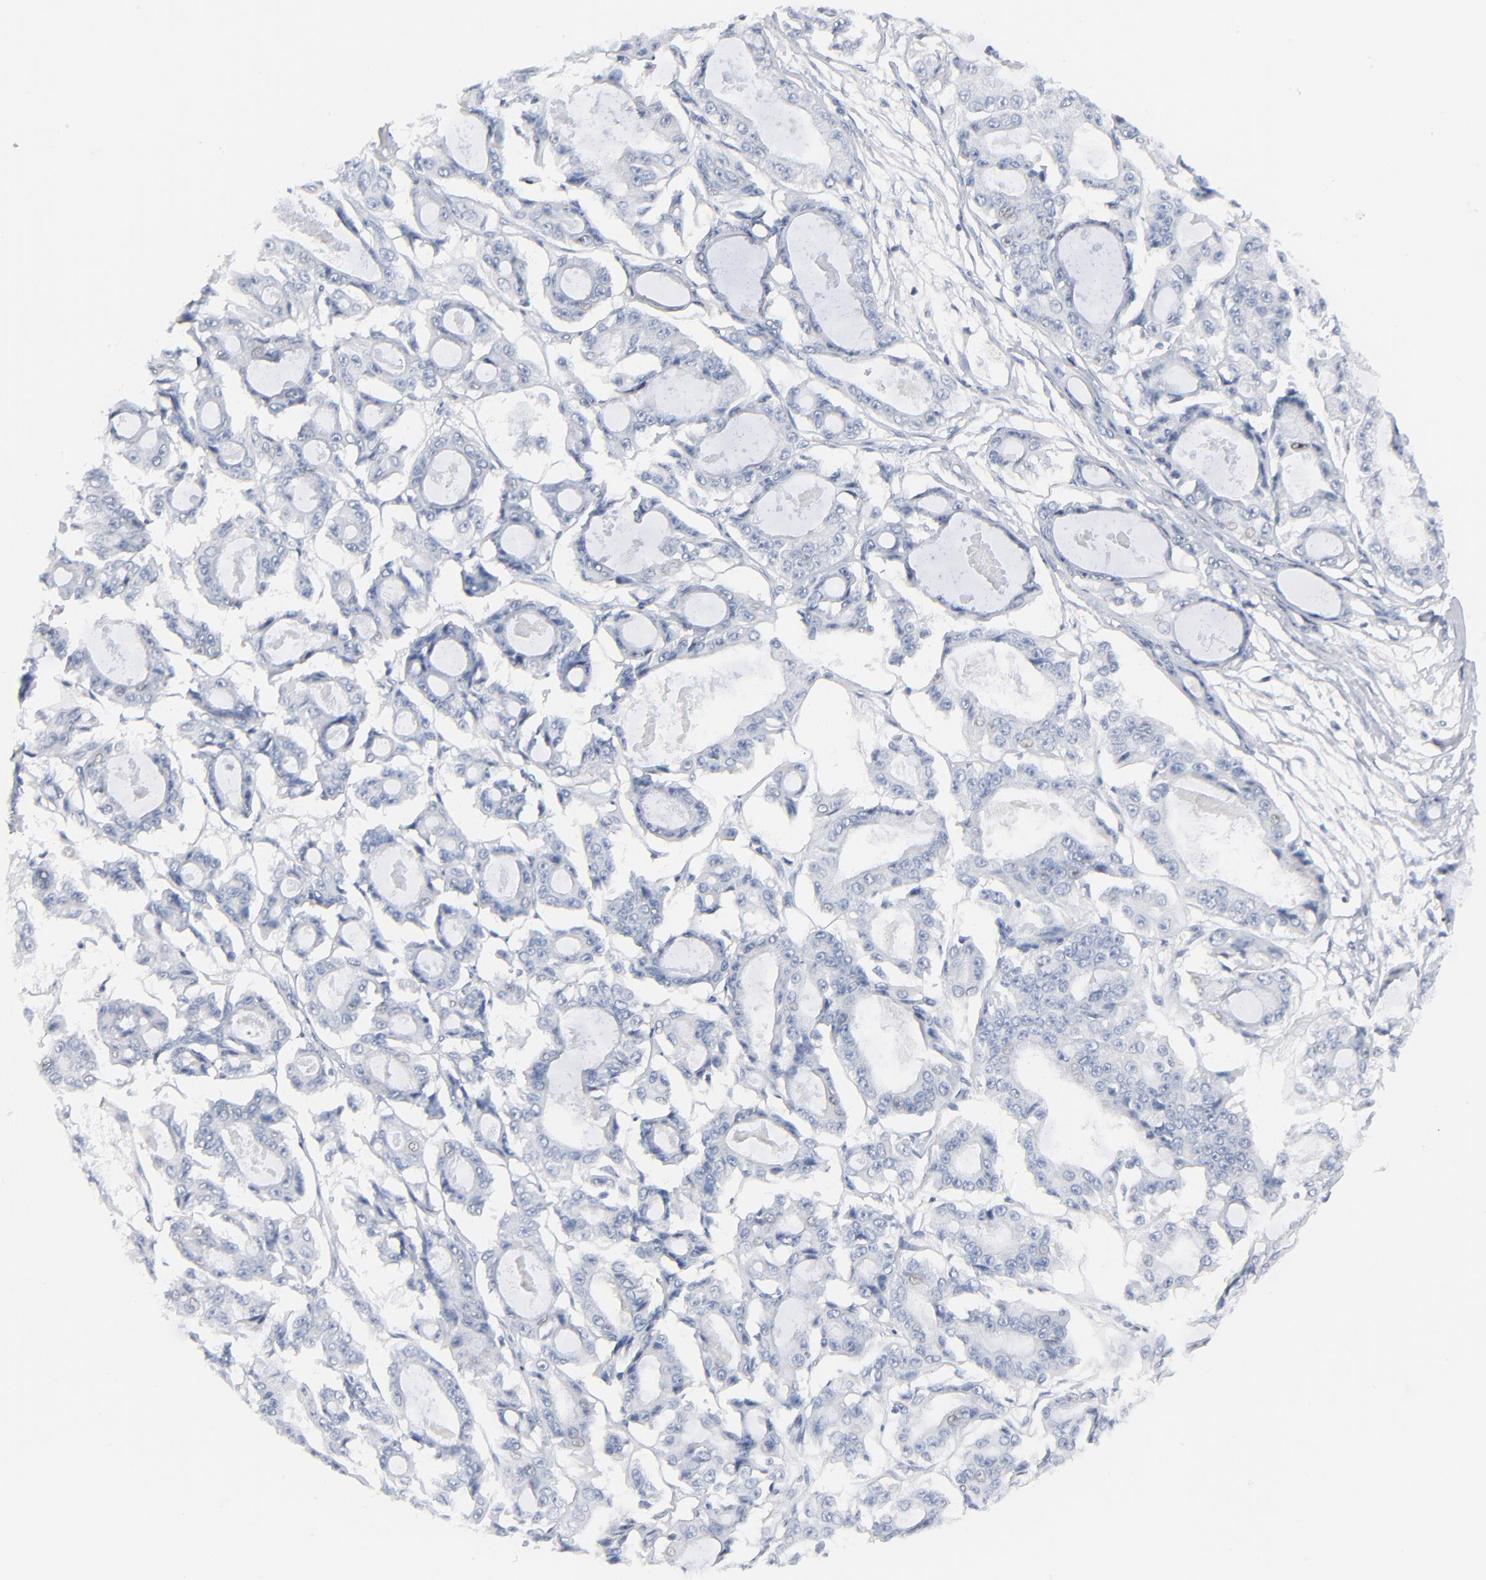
{"staining": {"intensity": "negative", "quantity": "none", "location": "none"}, "tissue": "ovarian cancer", "cell_type": "Tumor cells", "image_type": "cancer", "snomed": [{"axis": "morphology", "description": "Carcinoma, endometroid"}, {"axis": "topography", "description": "Ovary"}], "caption": "Immunohistochemical staining of human ovarian cancer (endometroid carcinoma) demonstrates no significant staining in tumor cells. (Stains: DAB immunohistochemistry with hematoxylin counter stain, Microscopy: brightfield microscopy at high magnification).", "gene": "PTK2B", "patient": {"sex": "female", "age": 61}}